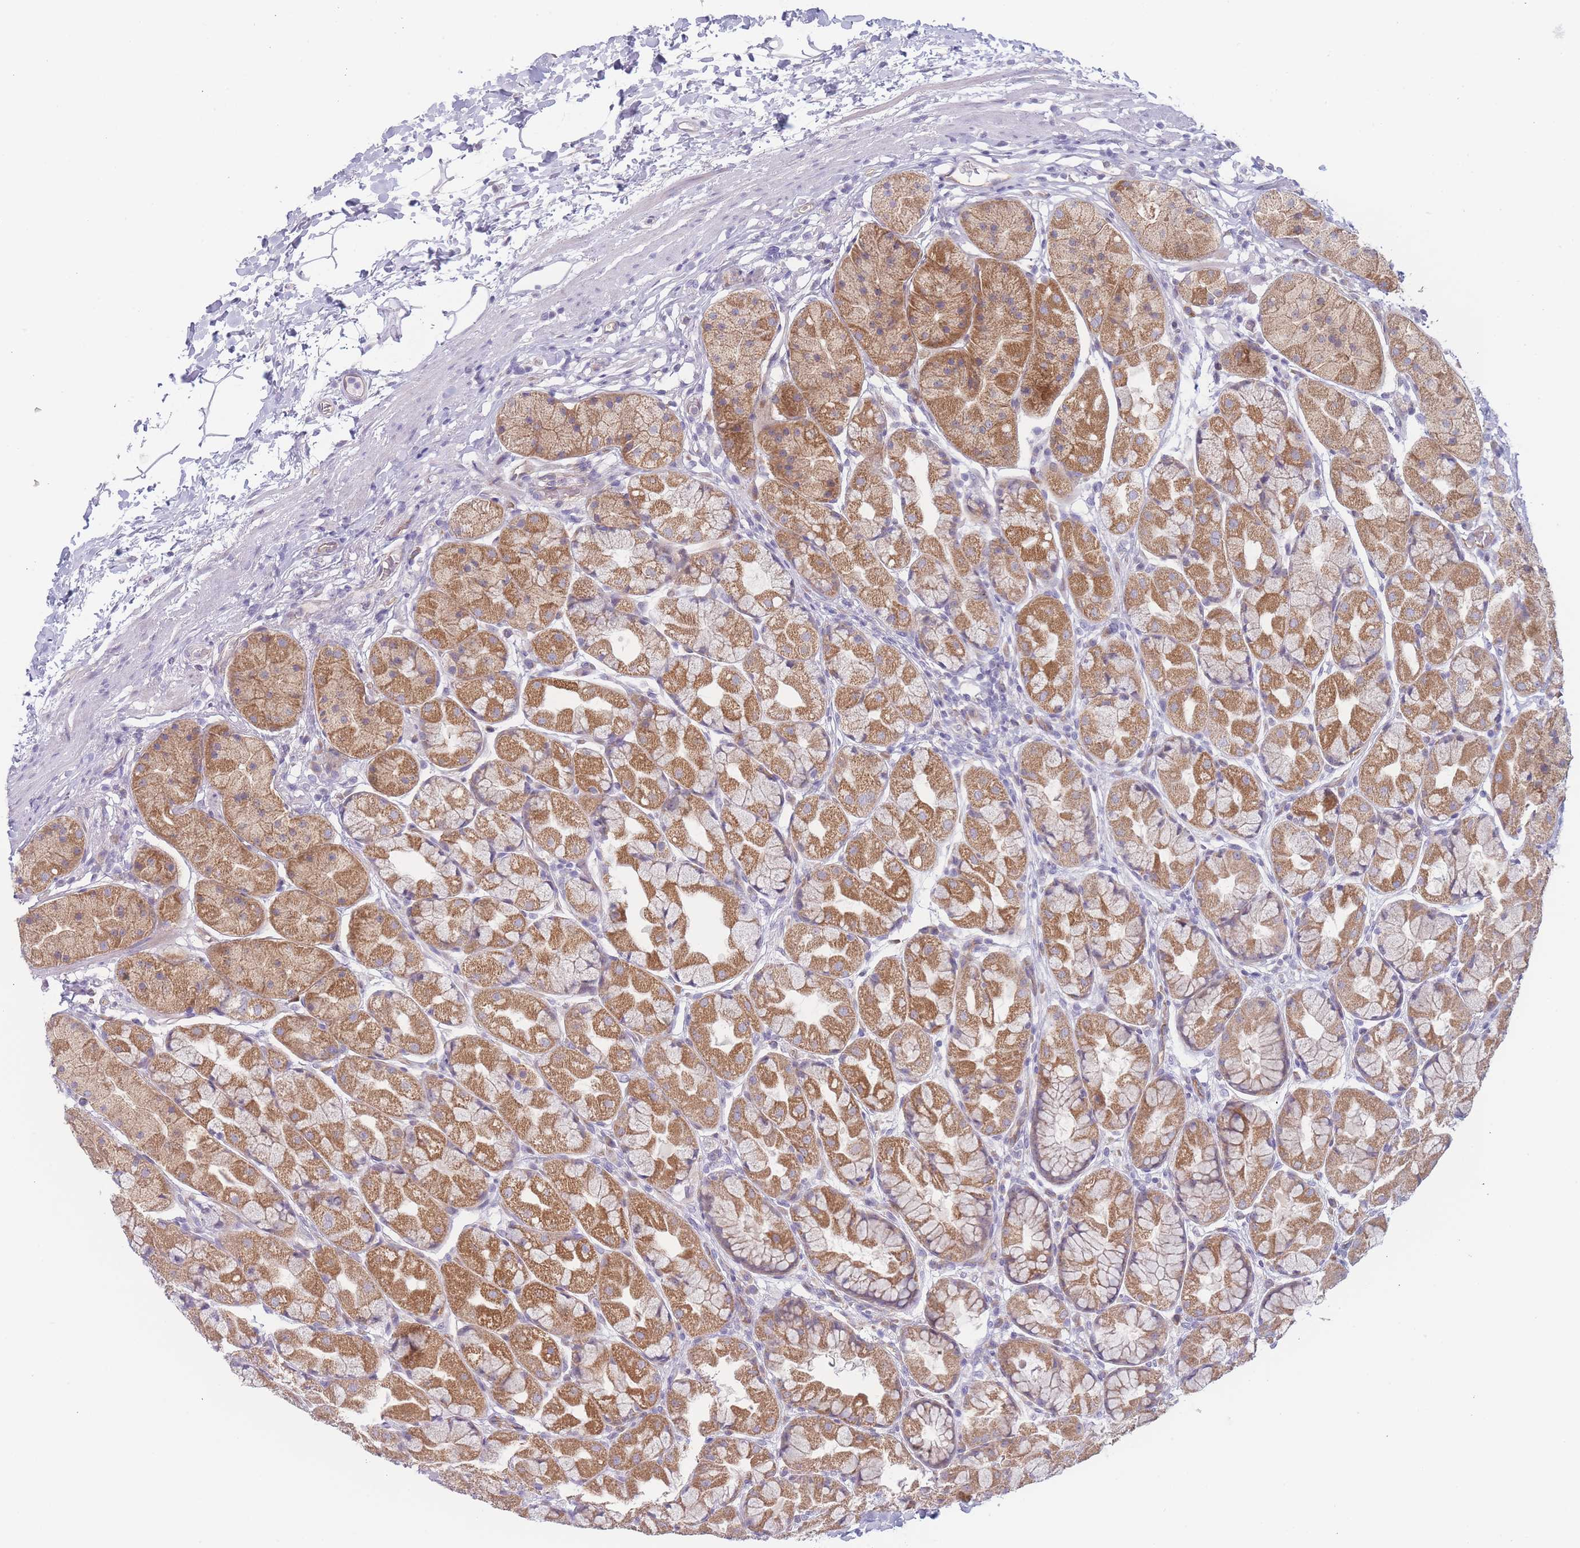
{"staining": {"intensity": "moderate", "quantity": ">75%", "location": "cytoplasmic/membranous"}, "tissue": "stomach", "cell_type": "Glandular cells", "image_type": "normal", "snomed": [{"axis": "morphology", "description": "Normal tissue, NOS"}, {"axis": "topography", "description": "Stomach"}], "caption": "DAB immunohistochemical staining of unremarkable stomach displays moderate cytoplasmic/membranous protein positivity in about >75% of glandular cells. (IHC, brightfield microscopy, high magnification).", "gene": "FAM227B", "patient": {"sex": "male", "age": 57}}